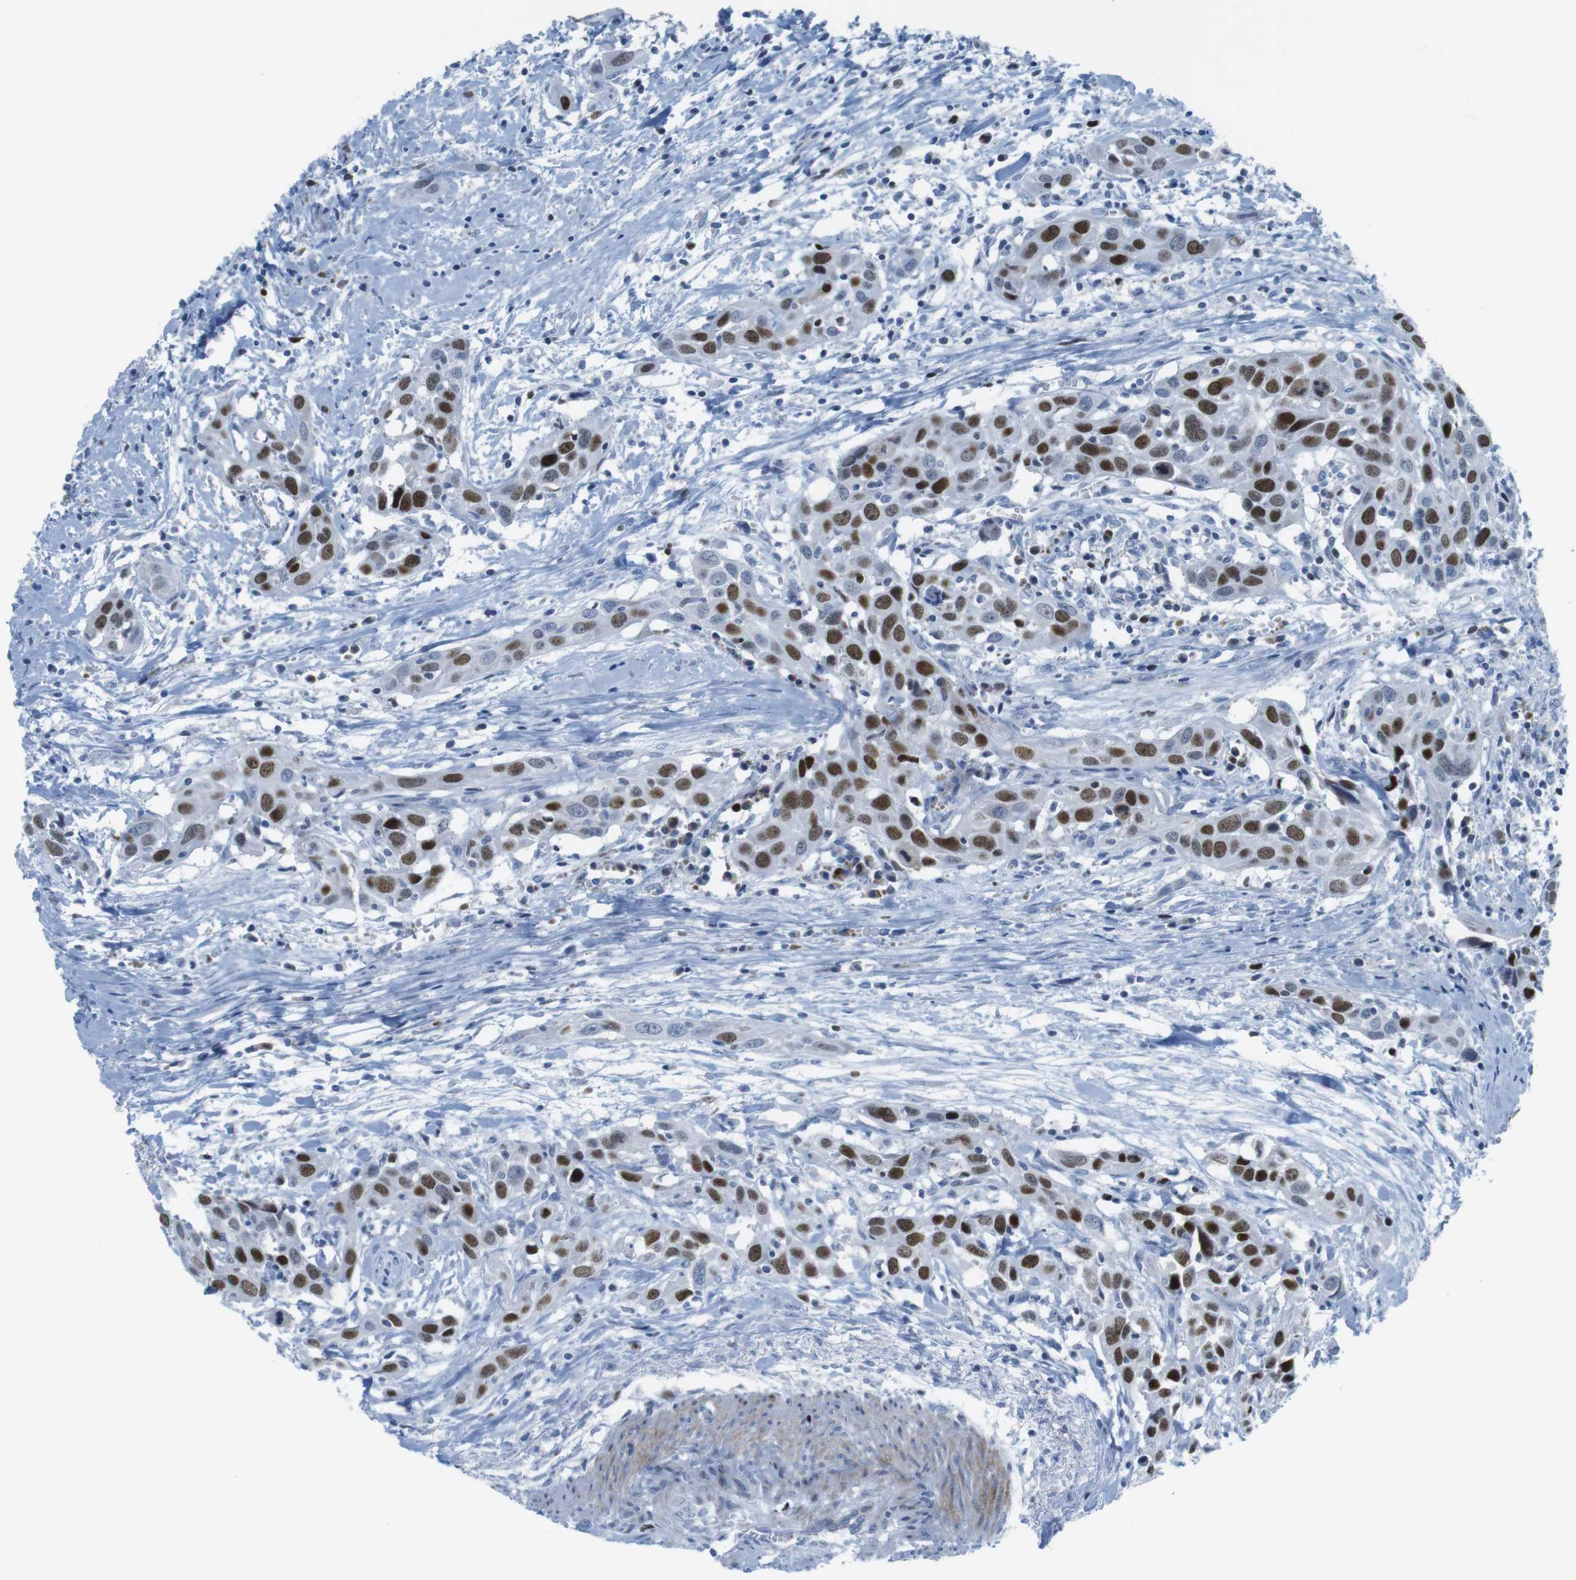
{"staining": {"intensity": "strong", "quantity": ">75%", "location": "nuclear"}, "tissue": "head and neck cancer", "cell_type": "Tumor cells", "image_type": "cancer", "snomed": [{"axis": "morphology", "description": "Squamous cell carcinoma, NOS"}, {"axis": "topography", "description": "Oral tissue"}, {"axis": "topography", "description": "Head-Neck"}], "caption": "Immunohistochemical staining of human head and neck cancer (squamous cell carcinoma) exhibits high levels of strong nuclear positivity in about >75% of tumor cells.", "gene": "CHAF1A", "patient": {"sex": "female", "age": 50}}